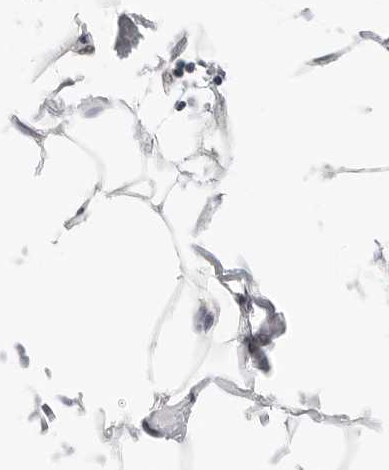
{"staining": {"intensity": "negative", "quantity": "none", "location": "none"}, "tissue": "adipose tissue", "cell_type": "Adipocytes", "image_type": "normal", "snomed": [{"axis": "morphology", "description": "Normal tissue, NOS"}, {"axis": "morphology", "description": "Adenocarcinoma, NOS"}, {"axis": "topography", "description": "Colon"}, {"axis": "topography", "description": "Peripheral nerve tissue"}], "caption": "Micrograph shows no significant protein staining in adipocytes of benign adipose tissue.", "gene": "TSEN2", "patient": {"sex": "male", "age": 14}}